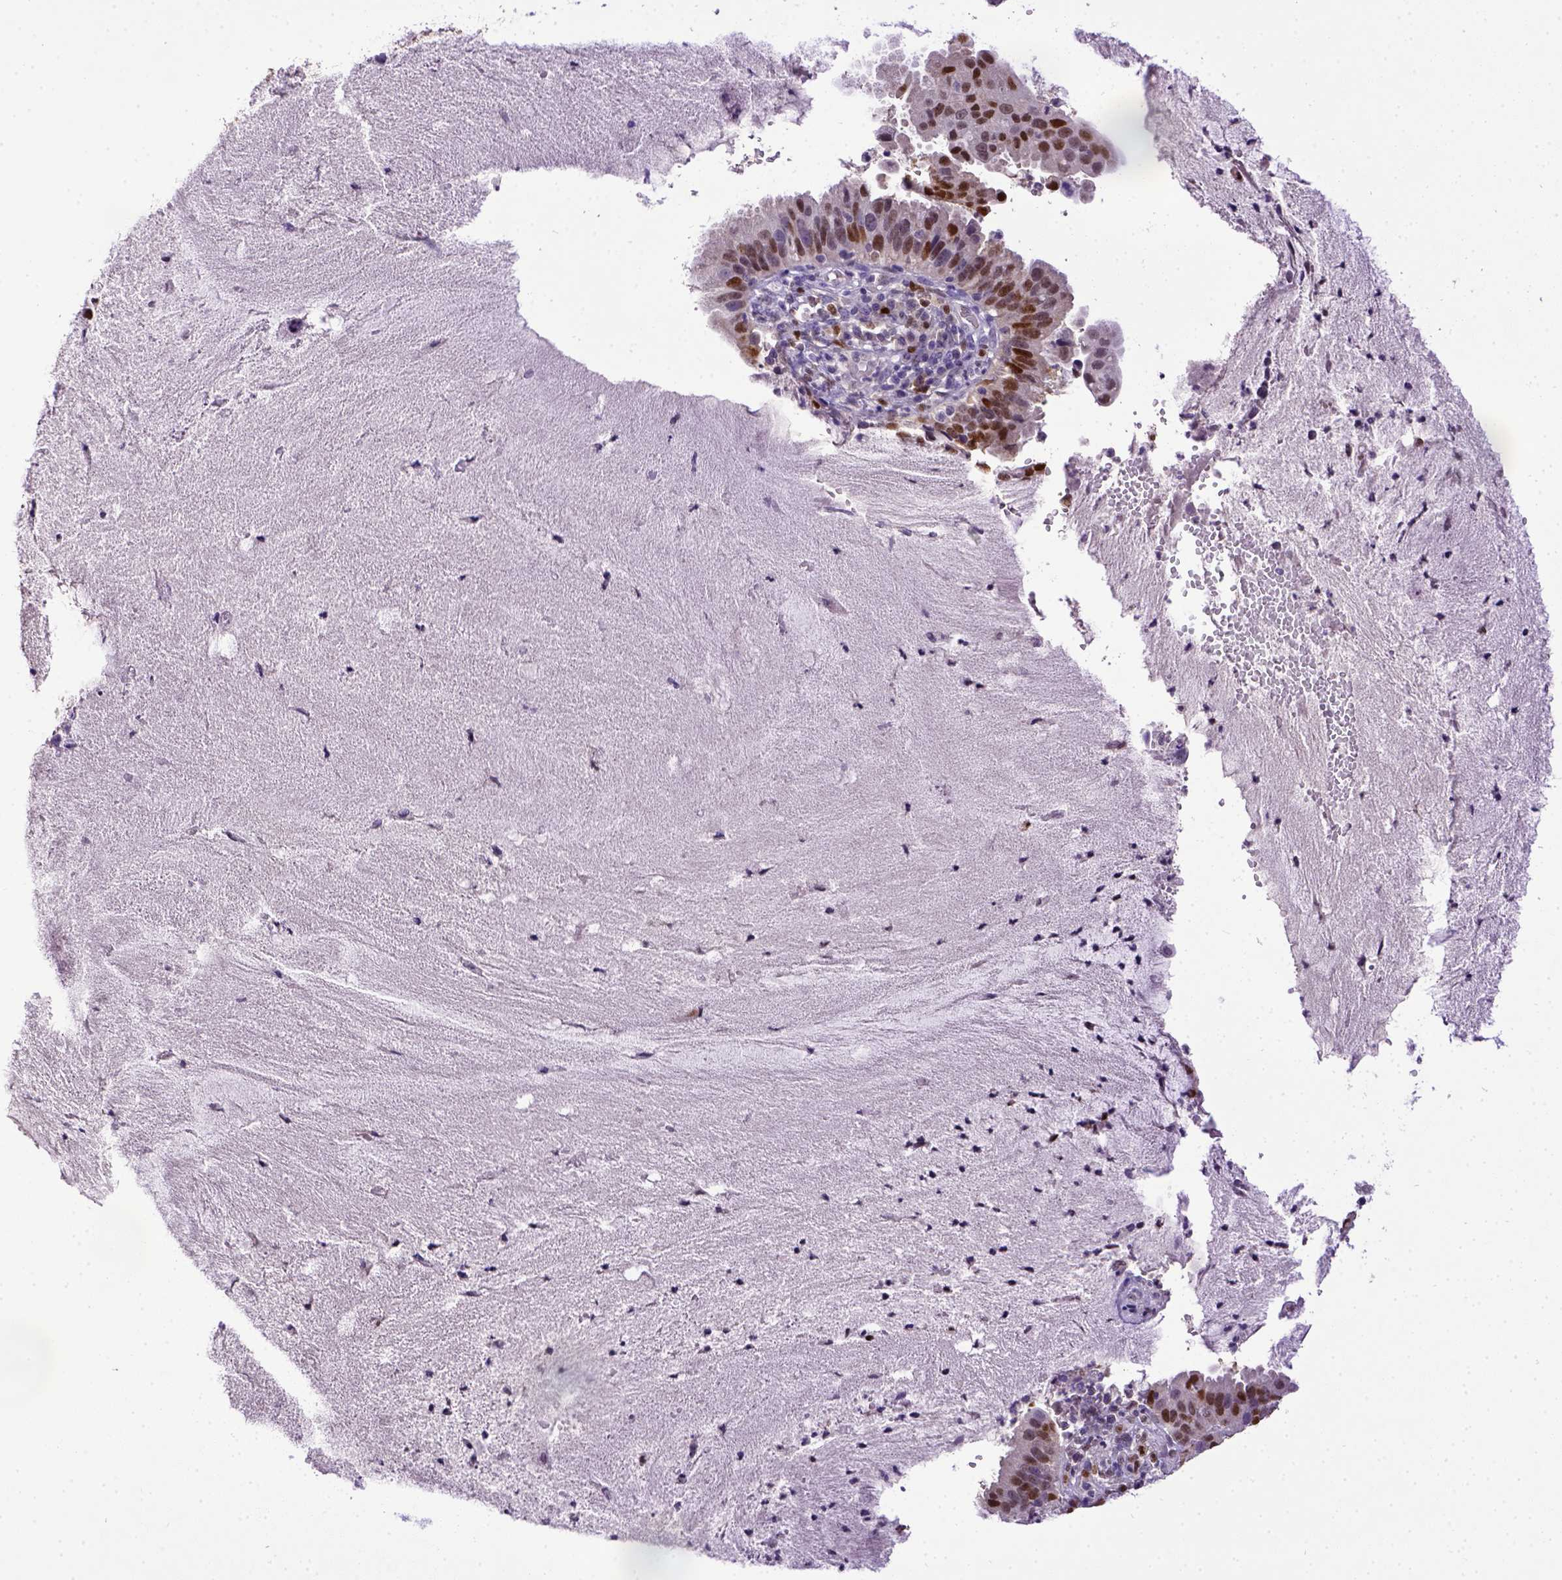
{"staining": {"intensity": "strong", "quantity": ">75%", "location": "nuclear"}, "tissue": "cervical cancer", "cell_type": "Tumor cells", "image_type": "cancer", "snomed": [{"axis": "morphology", "description": "Adenocarcinoma, NOS"}, {"axis": "topography", "description": "Cervix"}], "caption": "Strong nuclear positivity is present in about >75% of tumor cells in cervical cancer (adenocarcinoma).", "gene": "CDKN1A", "patient": {"sex": "female", "age": 34}}